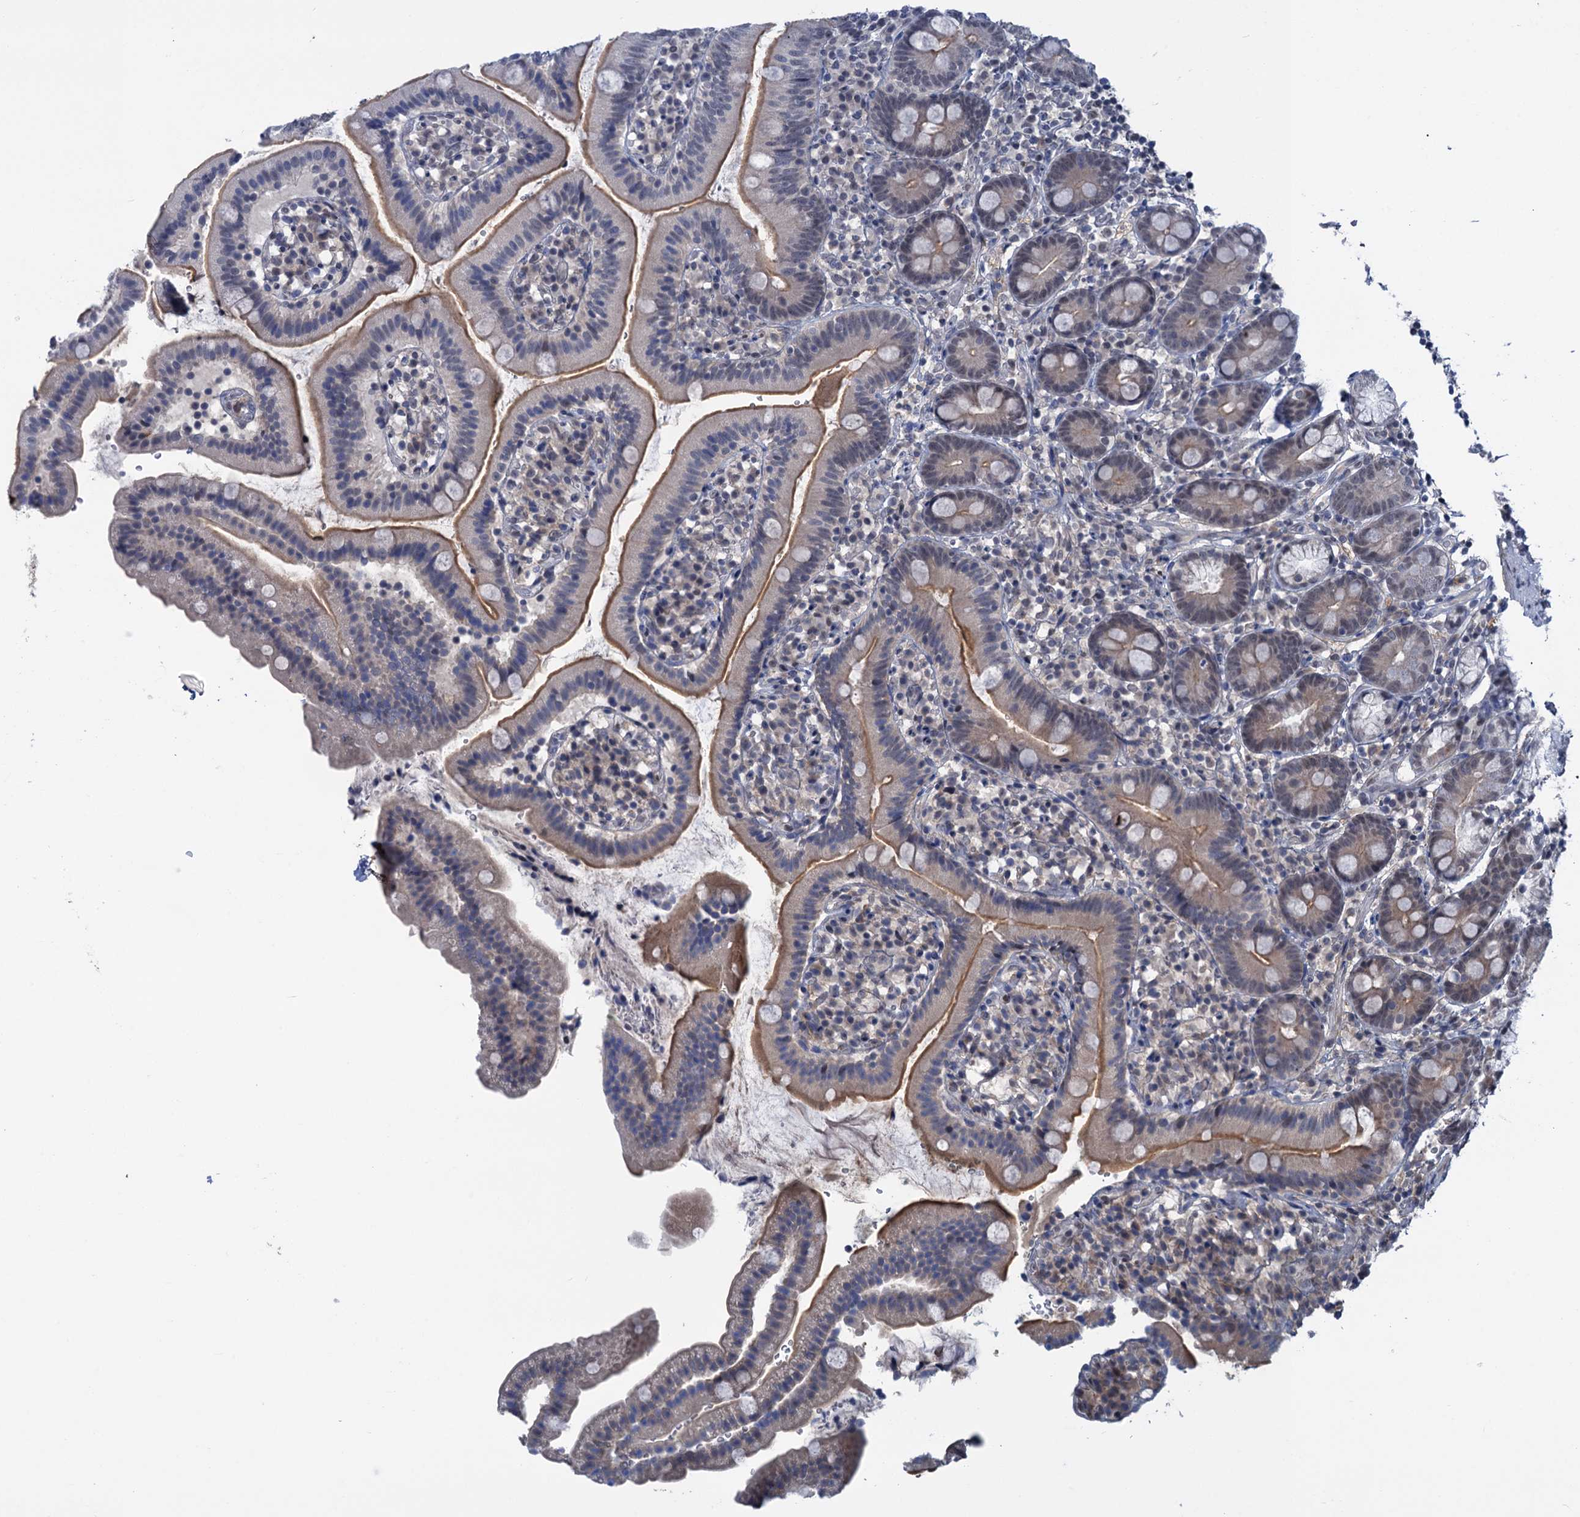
{"staining": {"intensity": "moderate", "quantity": ">75%", "location": "cytoplasmic/membranous,nuclear"}, "tissue": "duodenum", "cell_type": "Glandular cells", "image_type": "normal", "snomed": [{"axis": "morphology", "description": "Normal tissue, NOS"}, {"axis": "topography", "description": "Duodenum"}], "caption": "The immunohistochemical stain highlights moderate cytoplasmic/membranous,nuclear expression in glandular cells of benign duodenum. The staining was performed using DAB to visualize the protein expression in brown, while the nuclei were stained in blue with hematoxylin (Magnification: 20x).", "gene": "SAE1", "patient": {"sex": "female", "age": 67}}